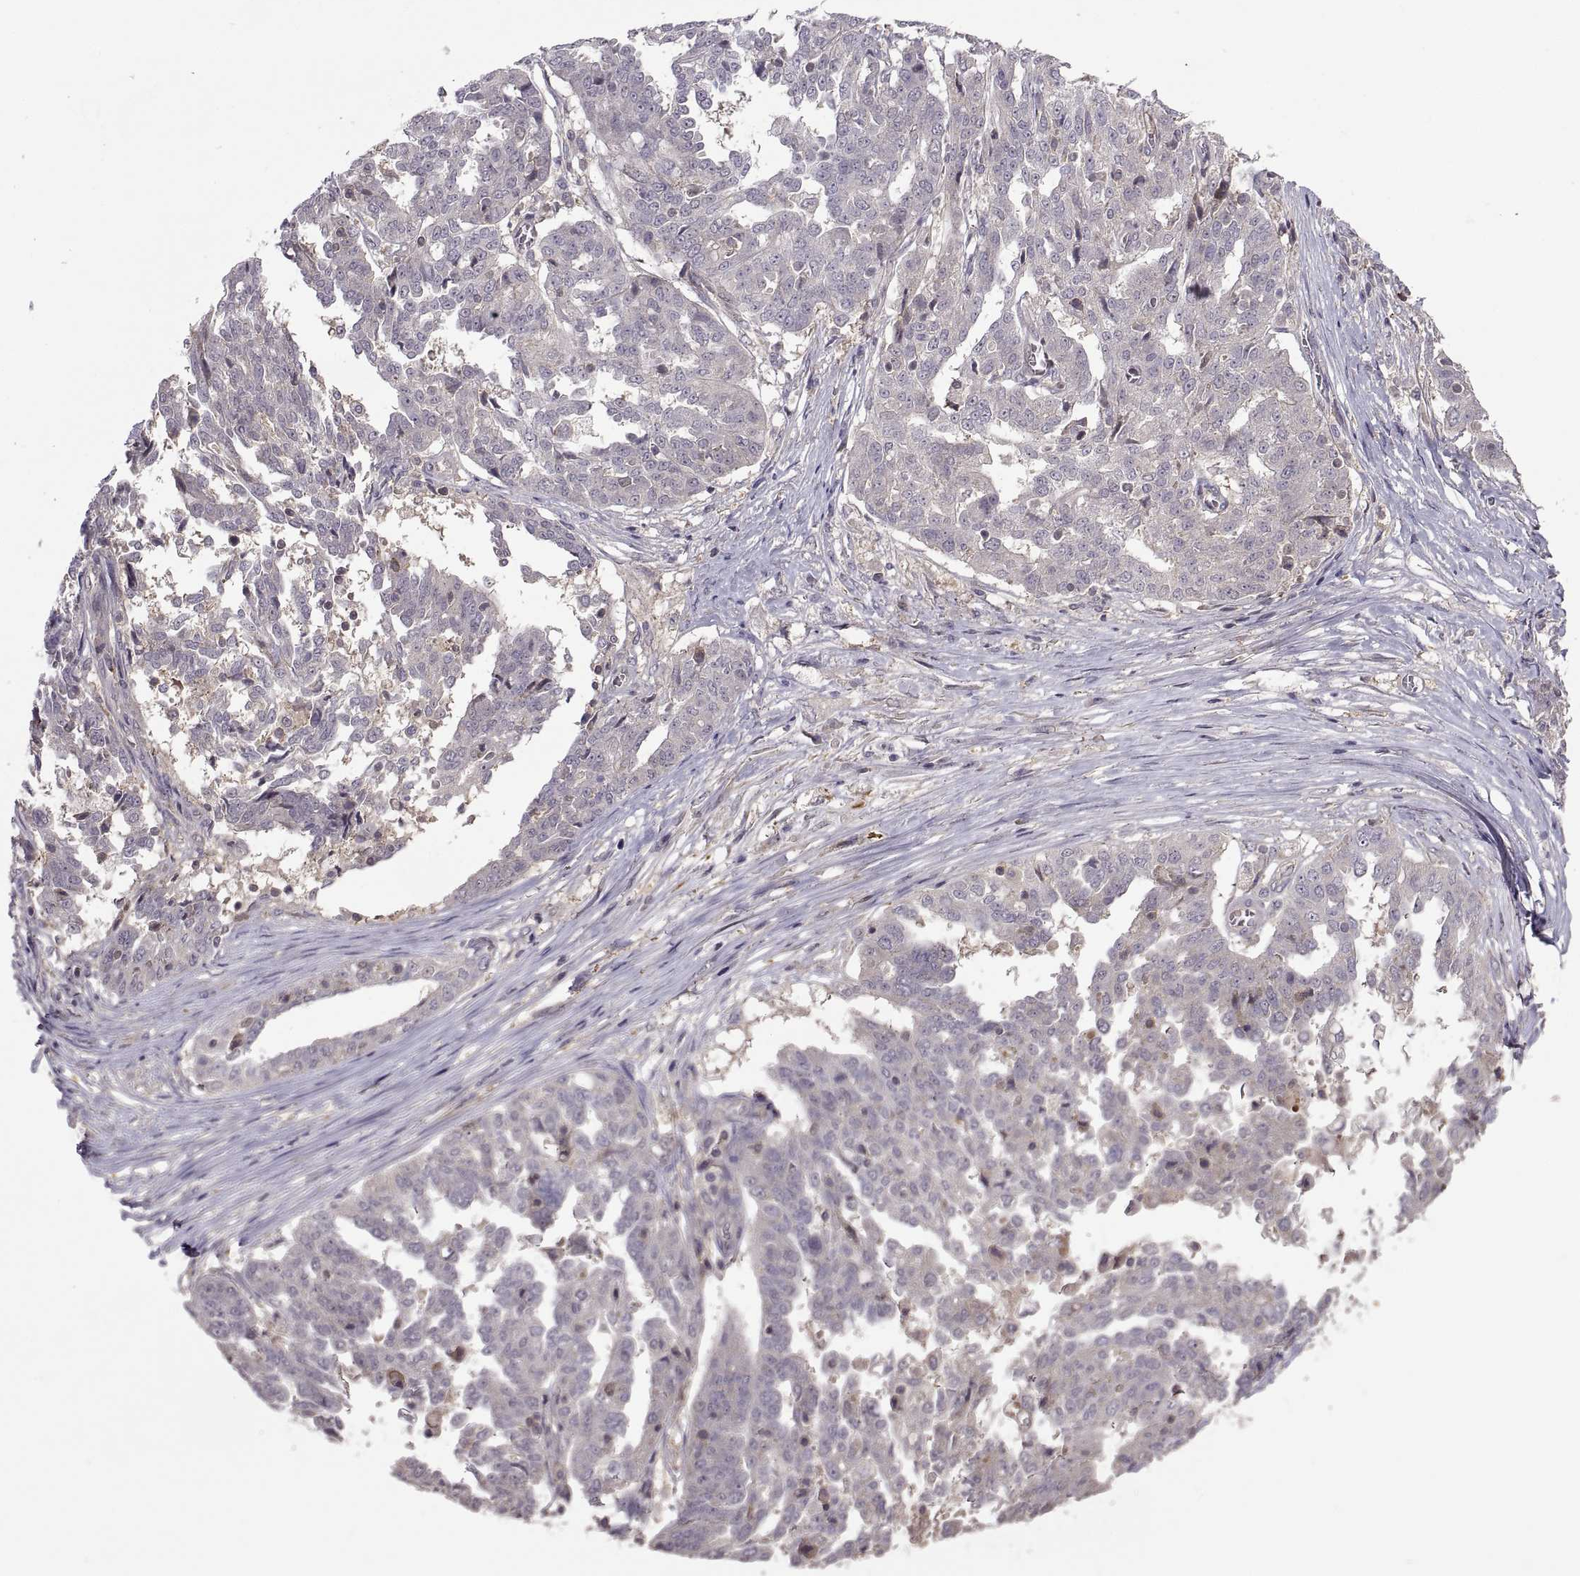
{"staining": {"intensity": "negative", "quantity": "none", "location": "none"}, "tissue": "ovarian cancer", "cell_type": "Tumor cells", "image_type": "cancer", "snomed": [{"axis": "morphology", "description": "Cystadenocarcinoma, serous, NOS"}, {"axis": "topography", "description": "Ovary"}], "caption": "Ovarian cancer was stained to show a protein in brown. There is no significant positivity in tumor cells. The staining was performed using DAB (3,3'-diaminobenzidine) to visualize the protein expression in brown, while the nuclei were stained in blue with hematoxylin (Magnification: 20x).", "gene": "NMNAT2", "patient": {"sex": "female", "age": 67}}